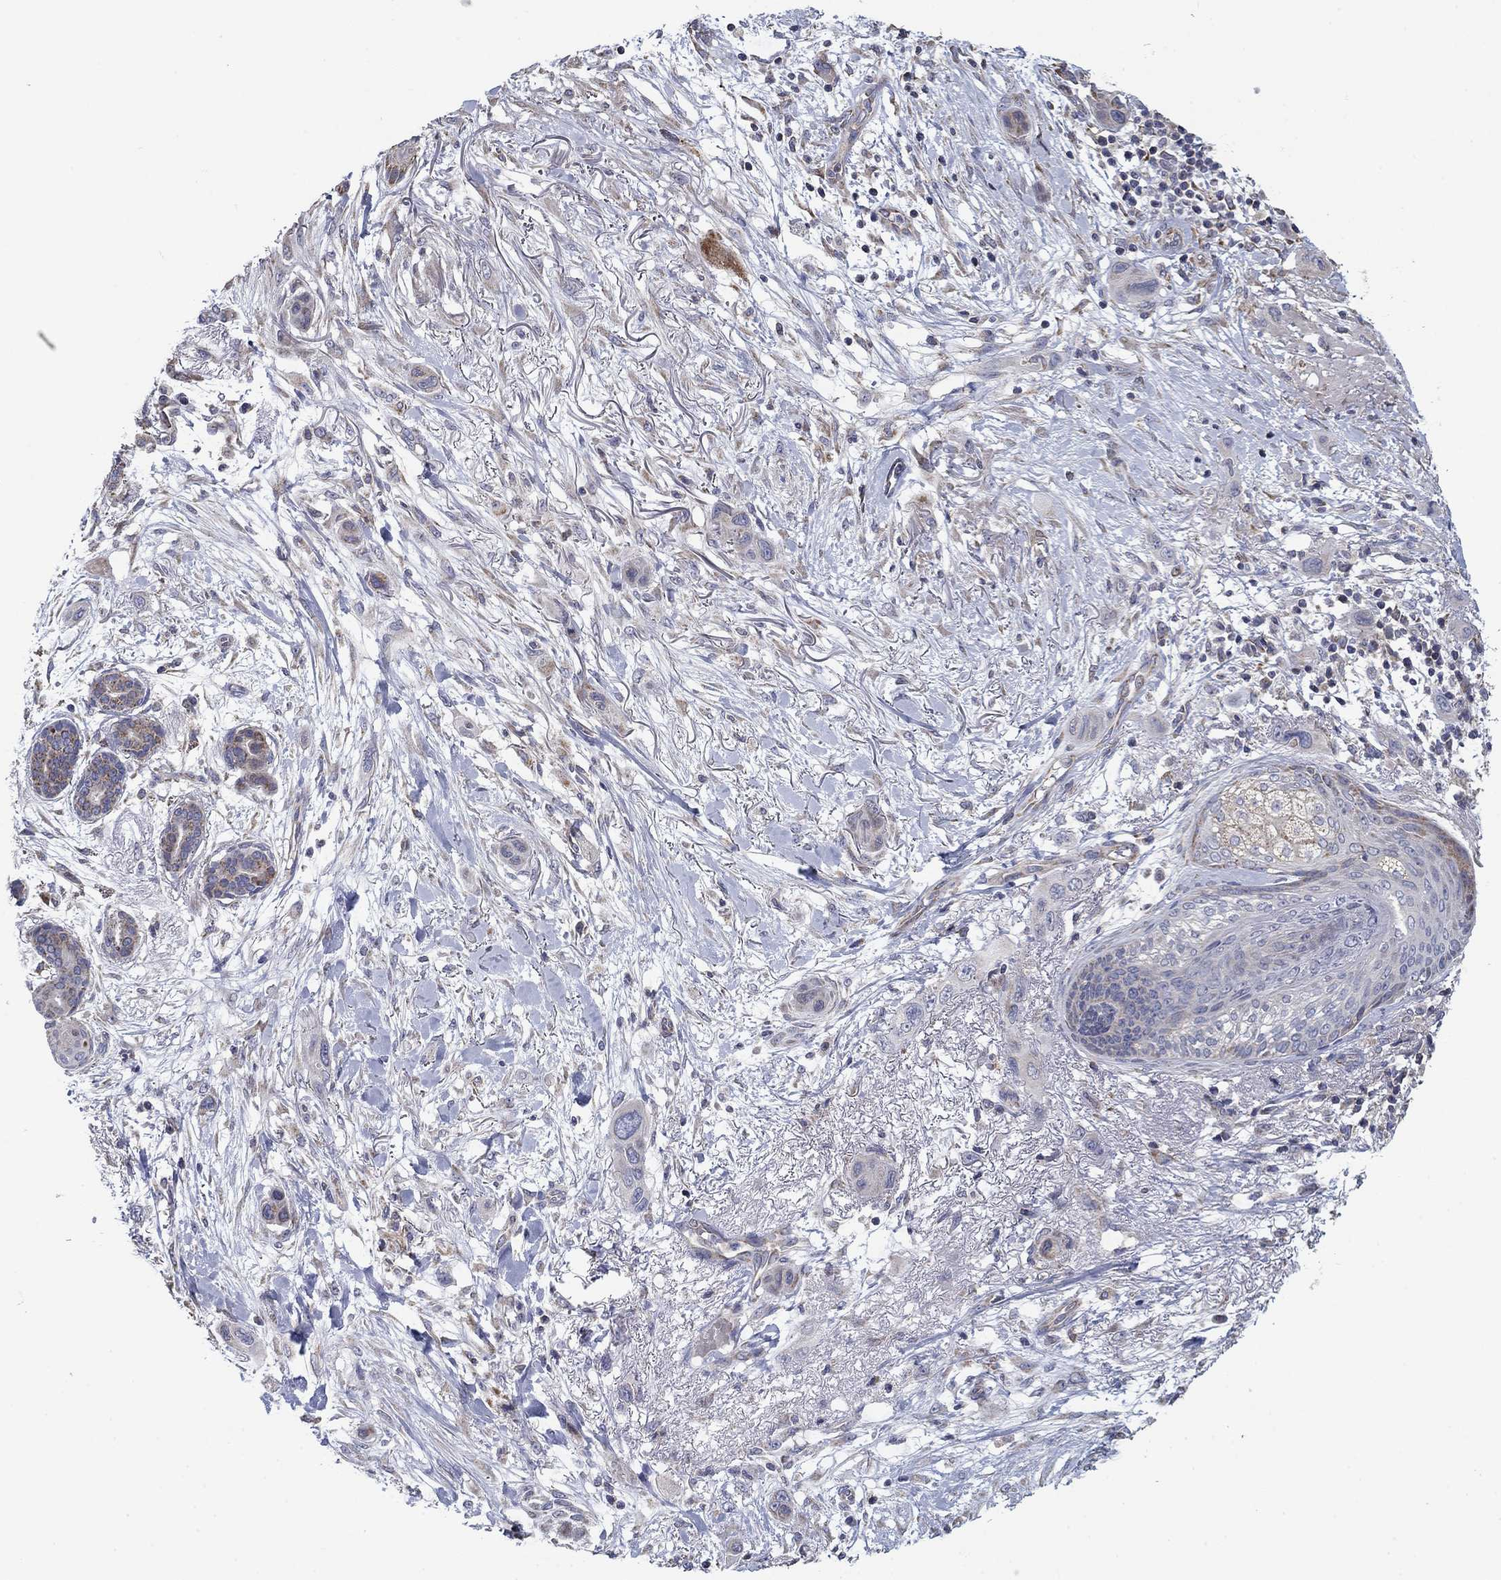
{"staining": {"intensity": "weak", "quantity": "<25%", "location": "cytoplasmic/membranous"}, "tissue": "skin cancer", "cell_type": "Tumor cells", "image_type": "cancer", "snomed": [{"axis": "morphology", "description": "Squamous cell carcinoma, NOS"}, {"axis": "topography", "description": "Skin"}], "caption": "Immunohistochemical staining of human skin squamous cell carcinoma exhibits no significant expression in tumor cells. (IHC, brightfield microscopy, high magnification).", "gene": "MMAA", "patient": {"sex": "male", "age": 79}}